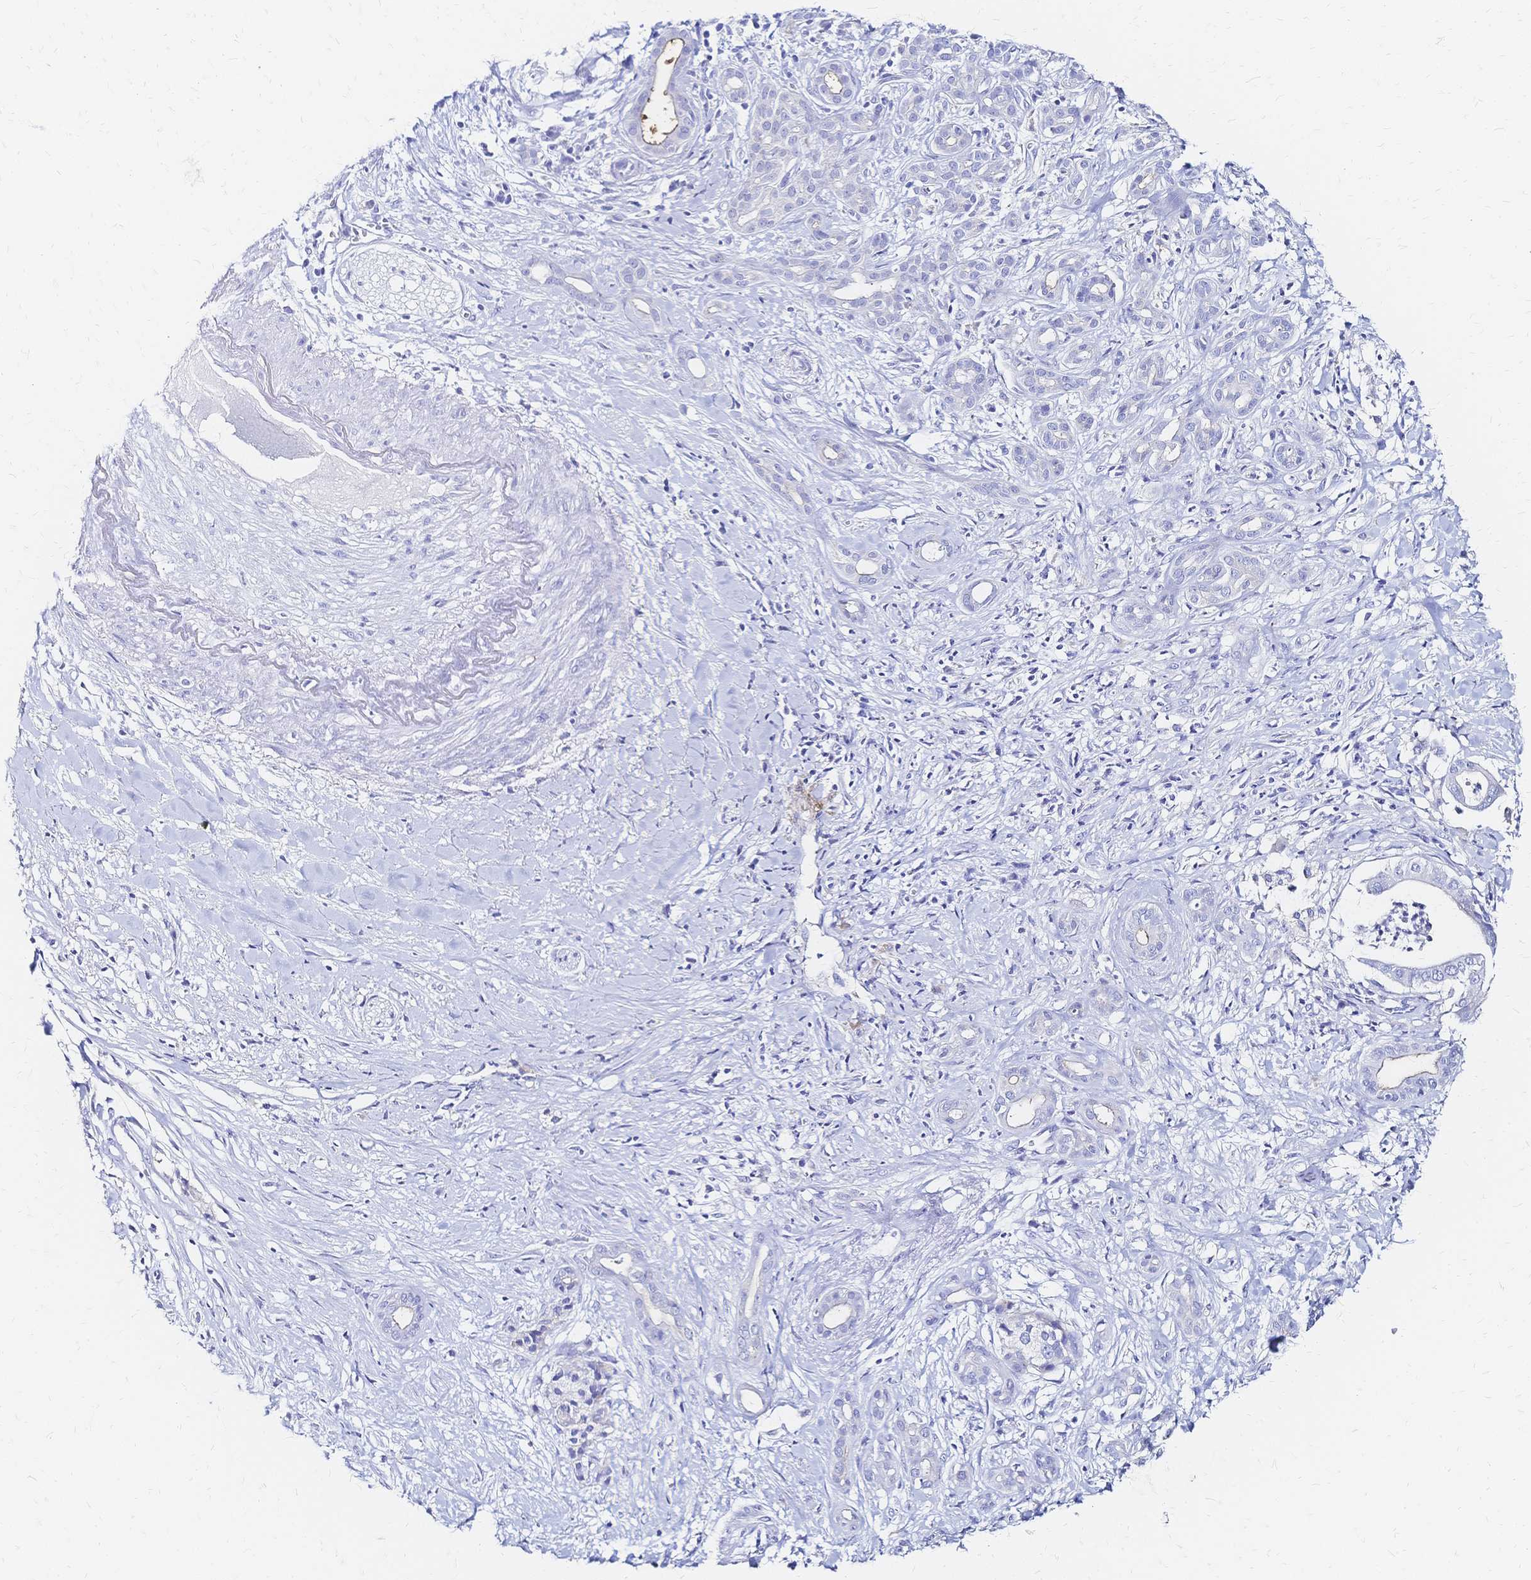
{"staining": {"intensity": "negative", "quantity": "none", "location": "none"}, "tissue": "pancreatic cancer", "cell_type": "Tumor cells", "image_type": "cancer", "snomed": [{"axis": "morphology", "description": "Adenocarcinoma, NOS"}, {"axis": "topography", "description": "Pancreas"}], "caption": "High magnification brightfield microscopy of pancreatic cancer (adenocarcinoma) stained with DAB (brown) and counterstained with hematoxylin (blue): tumor cells show no significant expression.", "gene": "SLC5A1", "patient": {"sex": "male", "age": 61}}